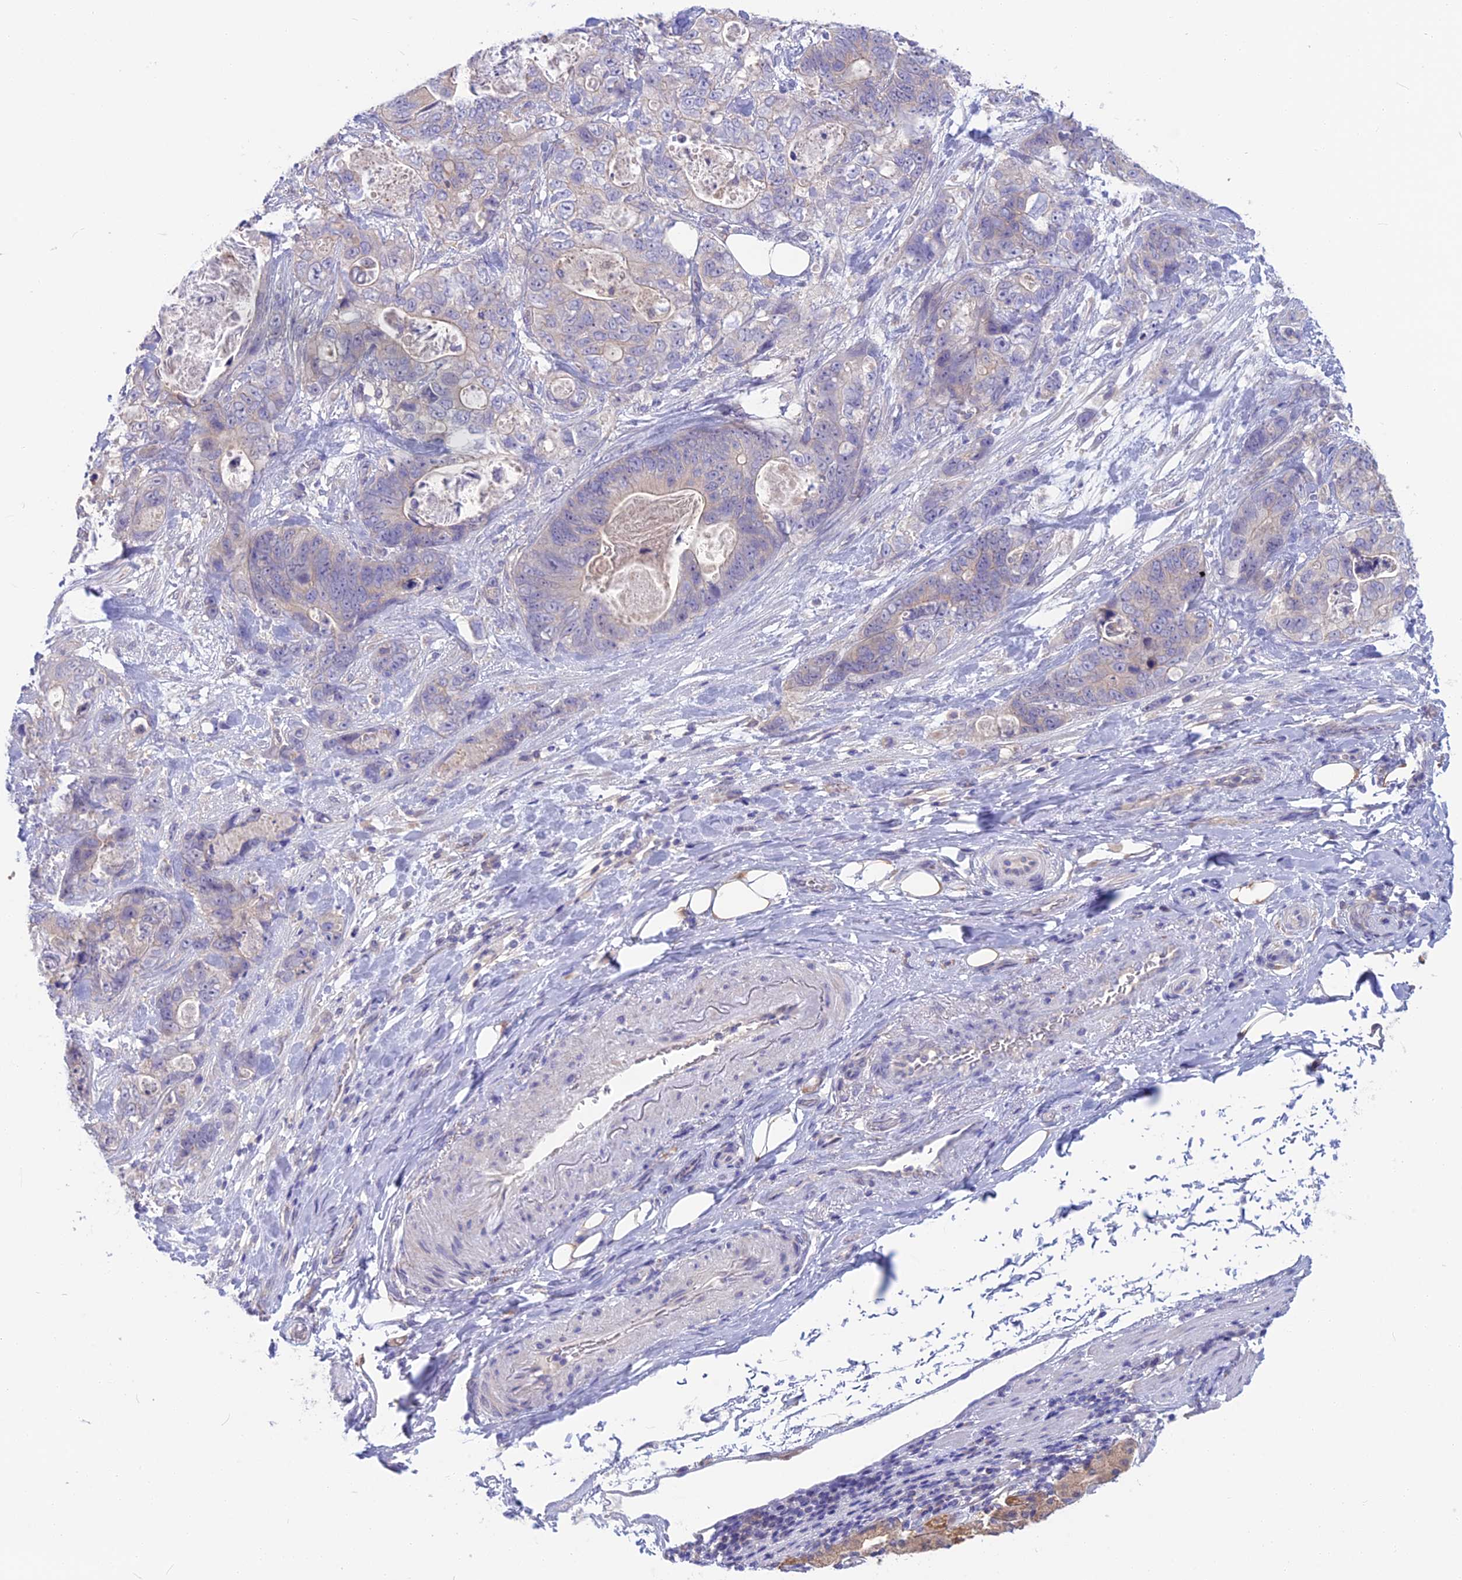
{"staining": {"intensity": "negative", "quantity": "none", "location": "none"}, "tissue": "stomach cancer", "cell_type": "Tumor cells", "image_type": "cancer", "snomed": [{"axis": "morphology", "description": "Normal tissue, NOS"}, {"axis": "morphology", "description": "Adenocarcinoma, NOS"}, {"axis": "topography", "description": "Stomach"}], "caption": "Adenocarcinoma (stomach) was stained to show a protein in brown. There is no significant staining in tumor cells.", "gene": "SNAP91", "patient": {"sex": "female", "age": 89}}